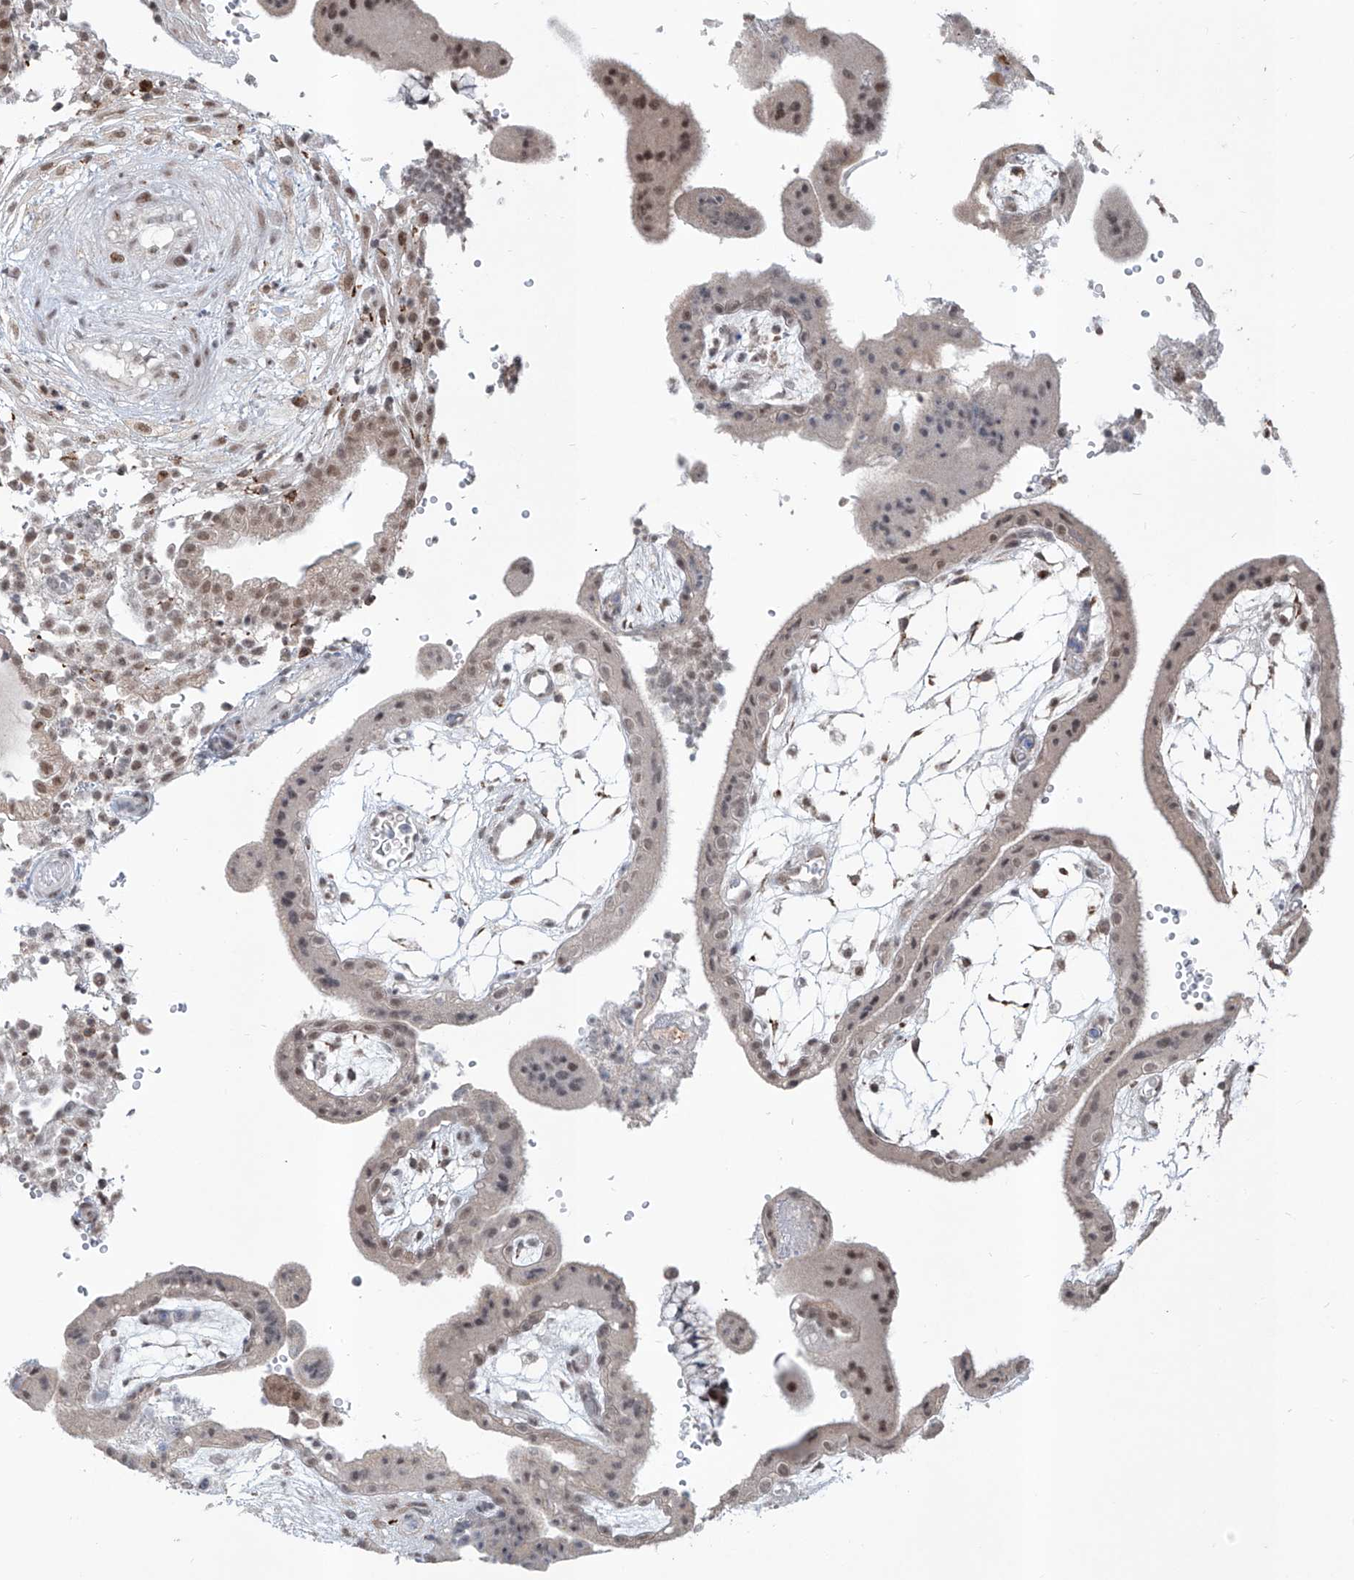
{"staining": {"intensity": "moderate", "quantity": "25%-75%", "location": "nuclear"}, "tissue": "placenta", "cell_type": "Trophoblastic cells", "image_type": "normal", "snomed": [{"axis": "morphology", "description": "Normal tissue, NOS"}, {"axis": "topography", "description": "Placenta"}], "caption": "Protein staining reveals moderate nuclear staining in about 25%-75% of trophoblastic cells in normal placenta. The staining was performed using DAB to visualize the protein expression in brown, while the nuclei were stained in blue with hematoxylin (Magnification: 20x).", "gene": "ZBTB48", "patient": {"sex": "female", "age": 18}}